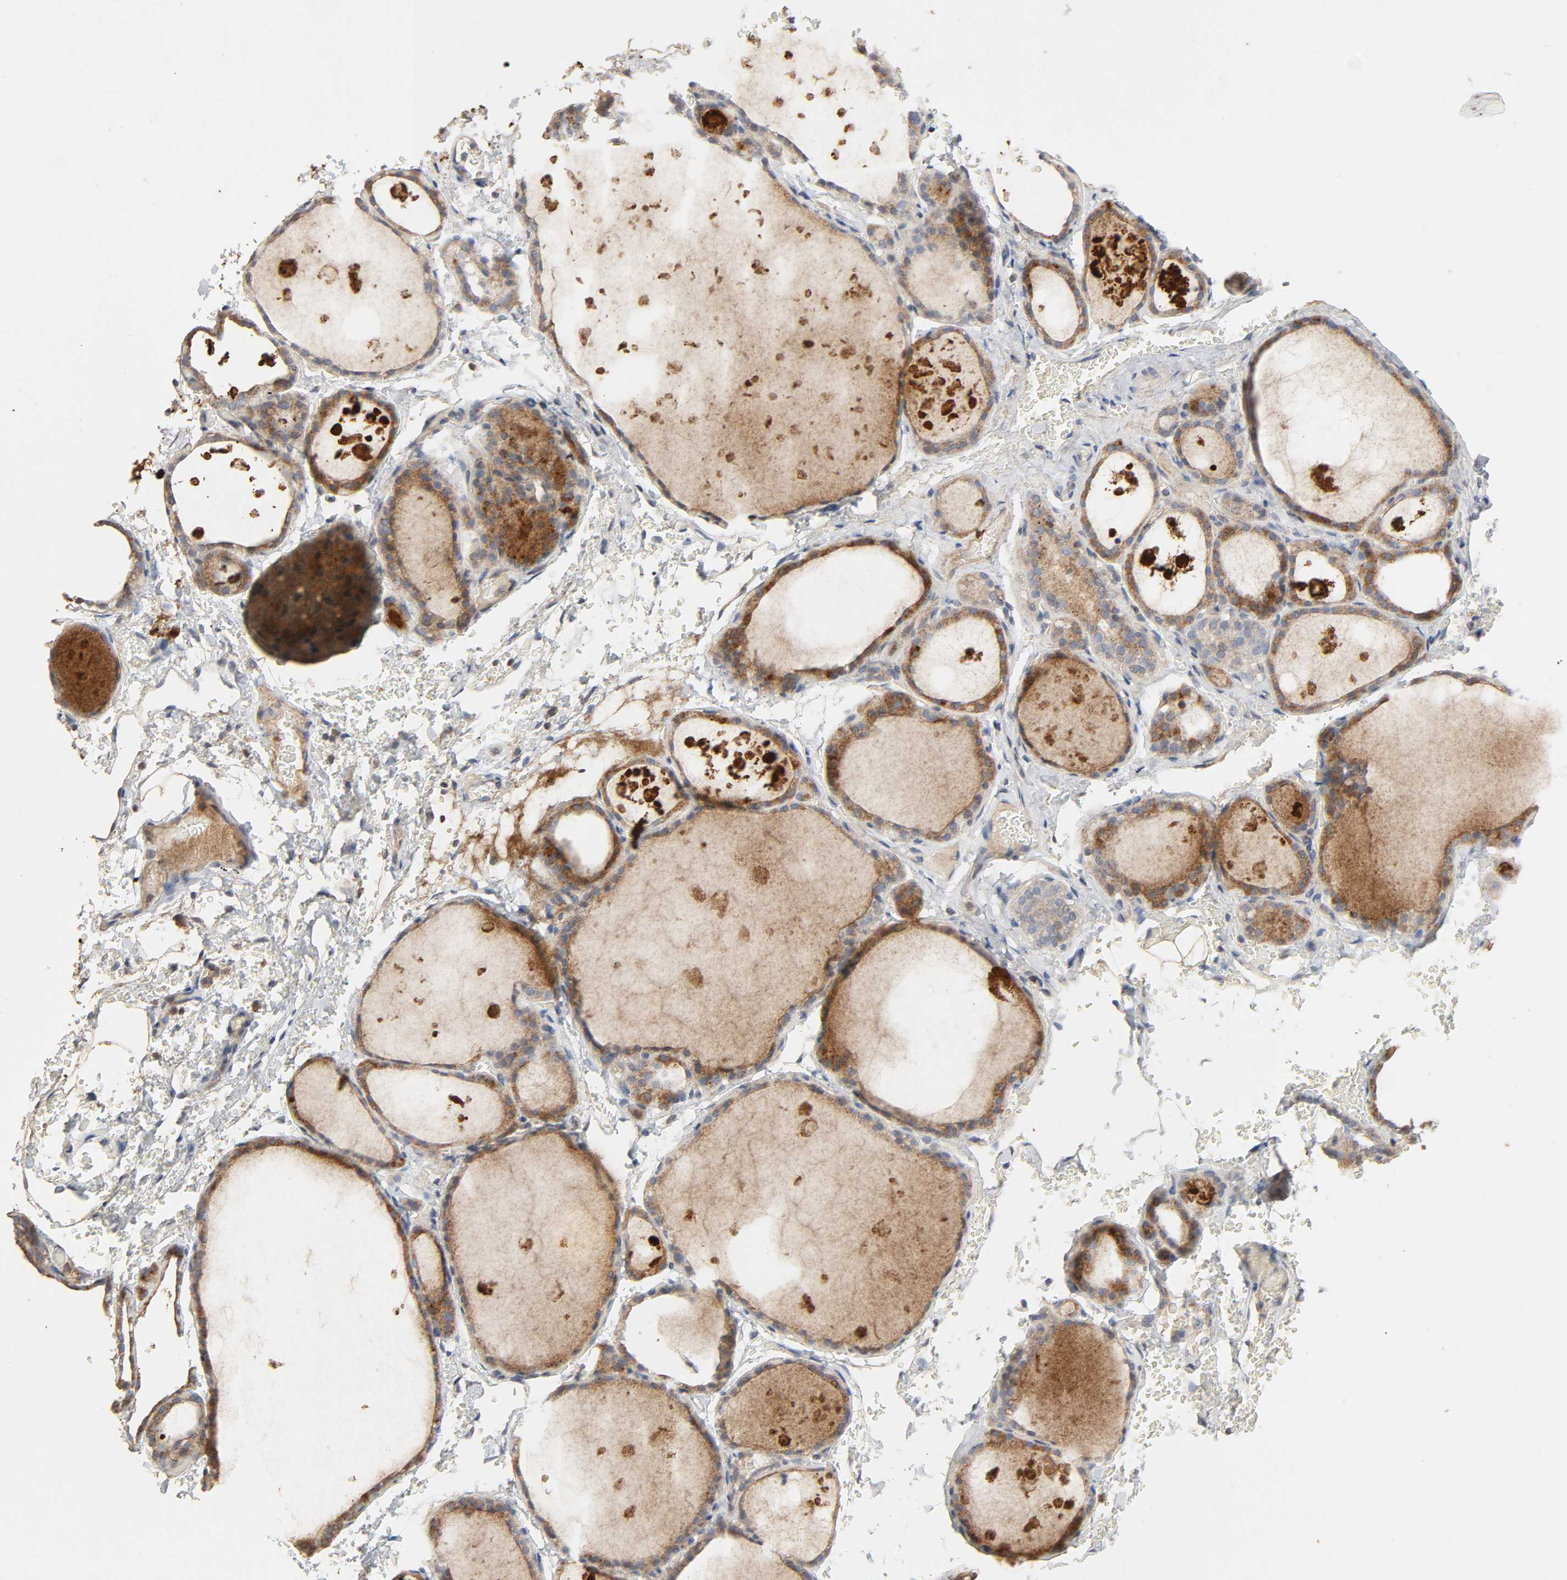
{"staining": {"intensity": "moderate", "quantity": ">75%", "location": "cytoplasmic/membranous"}, "tissue": "thyroid gland", "cell_type": "Glandular cells", "image_type": "normal", "snomed": [{"axis": "morphology", "description": "Normal tissue, NOS"}, {"axis": "topography", "description": "Thyroid gland"}], "caption": "A medium amount of moderate cytoplasmic/membranous expression is seen in about >75% of glandular cells in normal thyroid gland.", "gene": "CDK6", "patient": {"sex": "male", "age": 61}}